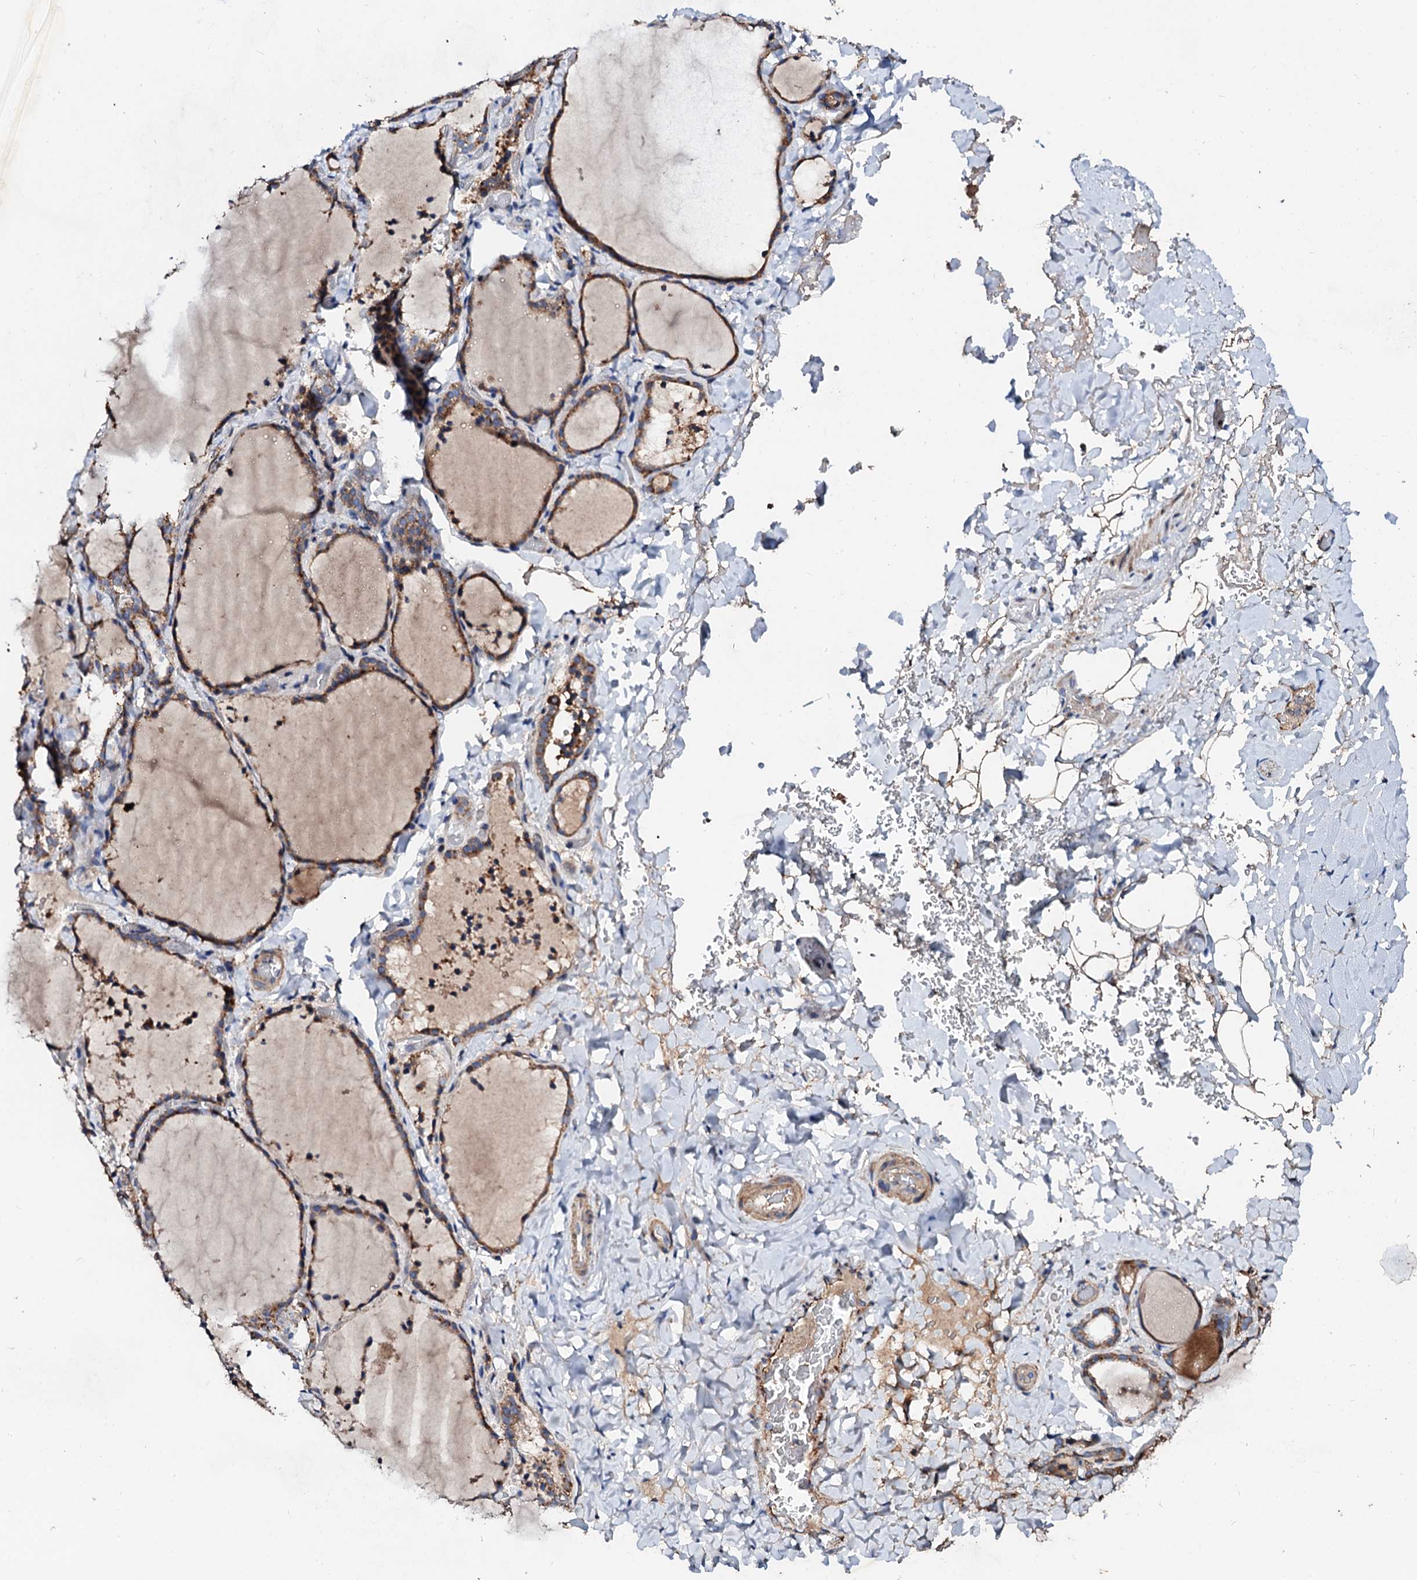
{"staining": {"intensity": "moderate", "quantity": "25%-75%", "location": "cytoplasmic/membranous"}, "tissue": "thyroid gland", "cell_type": "Glandular cells", "image_type": "normal", "snomed": [{"axis": "morphology", "description": "Normal tissue, NOS"}, {"axis": "topography", "description": "Thyroid gland"}], "caption": "The image reveals staining of normal thyroid gland, revealing moderate cytoplasmic/membranous protein staining (brown color) within glandular cells. Ihc stains the protein of interest in brown and the nuclei are stained blue.", "gene": "FIBIN", "patient": {"sex": "female", "age": 22}}